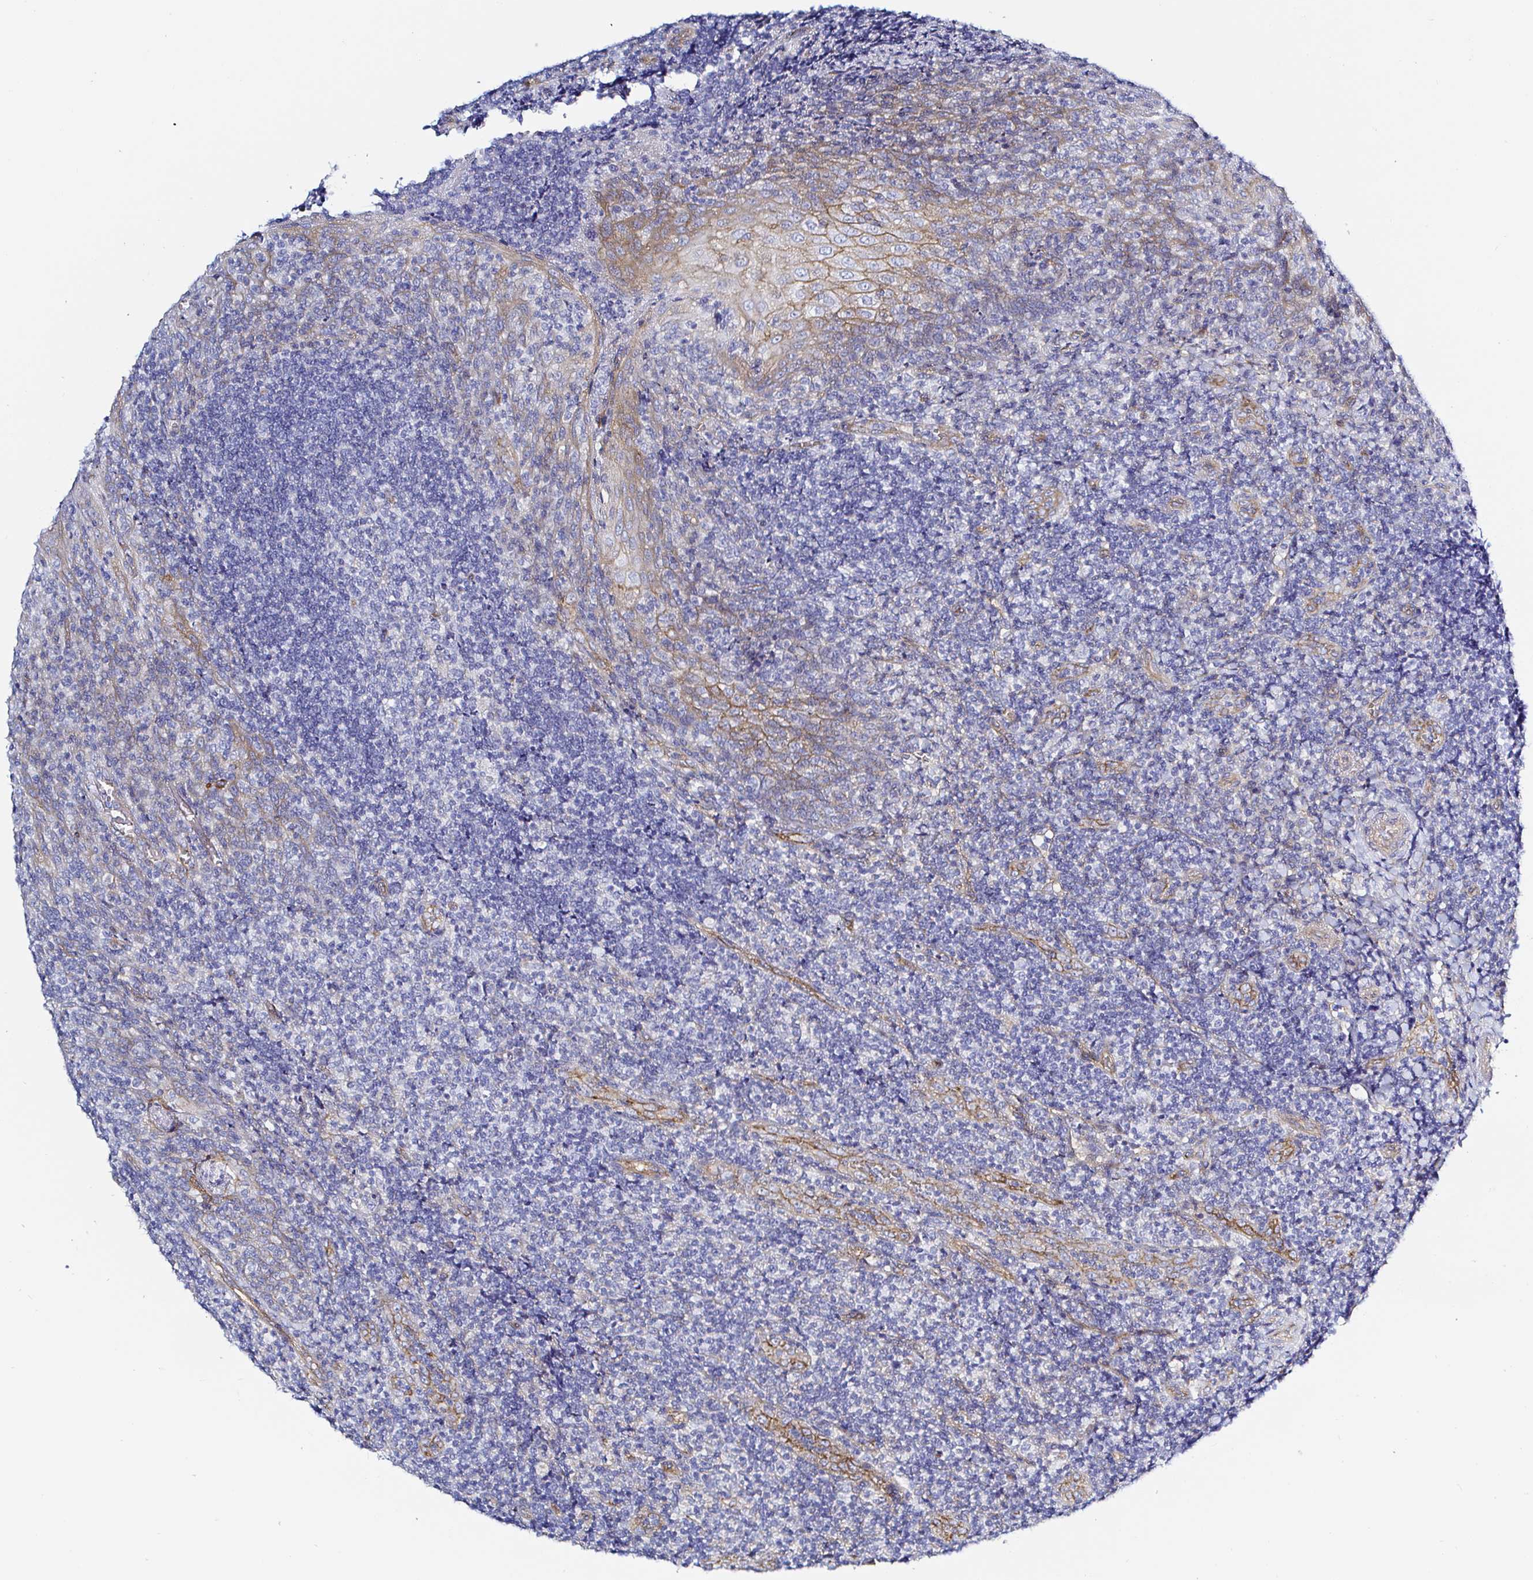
{"staining": {"intensity": "negative", "quantity": "none", "location": "none"}, "tissue": "tonsil", "cell_type": "Germinal center cells", "image_type": "normal", "snomed": [{"axis": "morphology", "description": "Normal tissue, NOS"}, {"axis": "topography", "description": "Tonsil"}], "caption": "High power microscopy image of an immunohistochemistry photomicrograph of unremarkable tonsil, revealing no significant positivity in germinal center cells.", "gene": "ARL4D", "patient": {"sex": "male", "age": 17}}